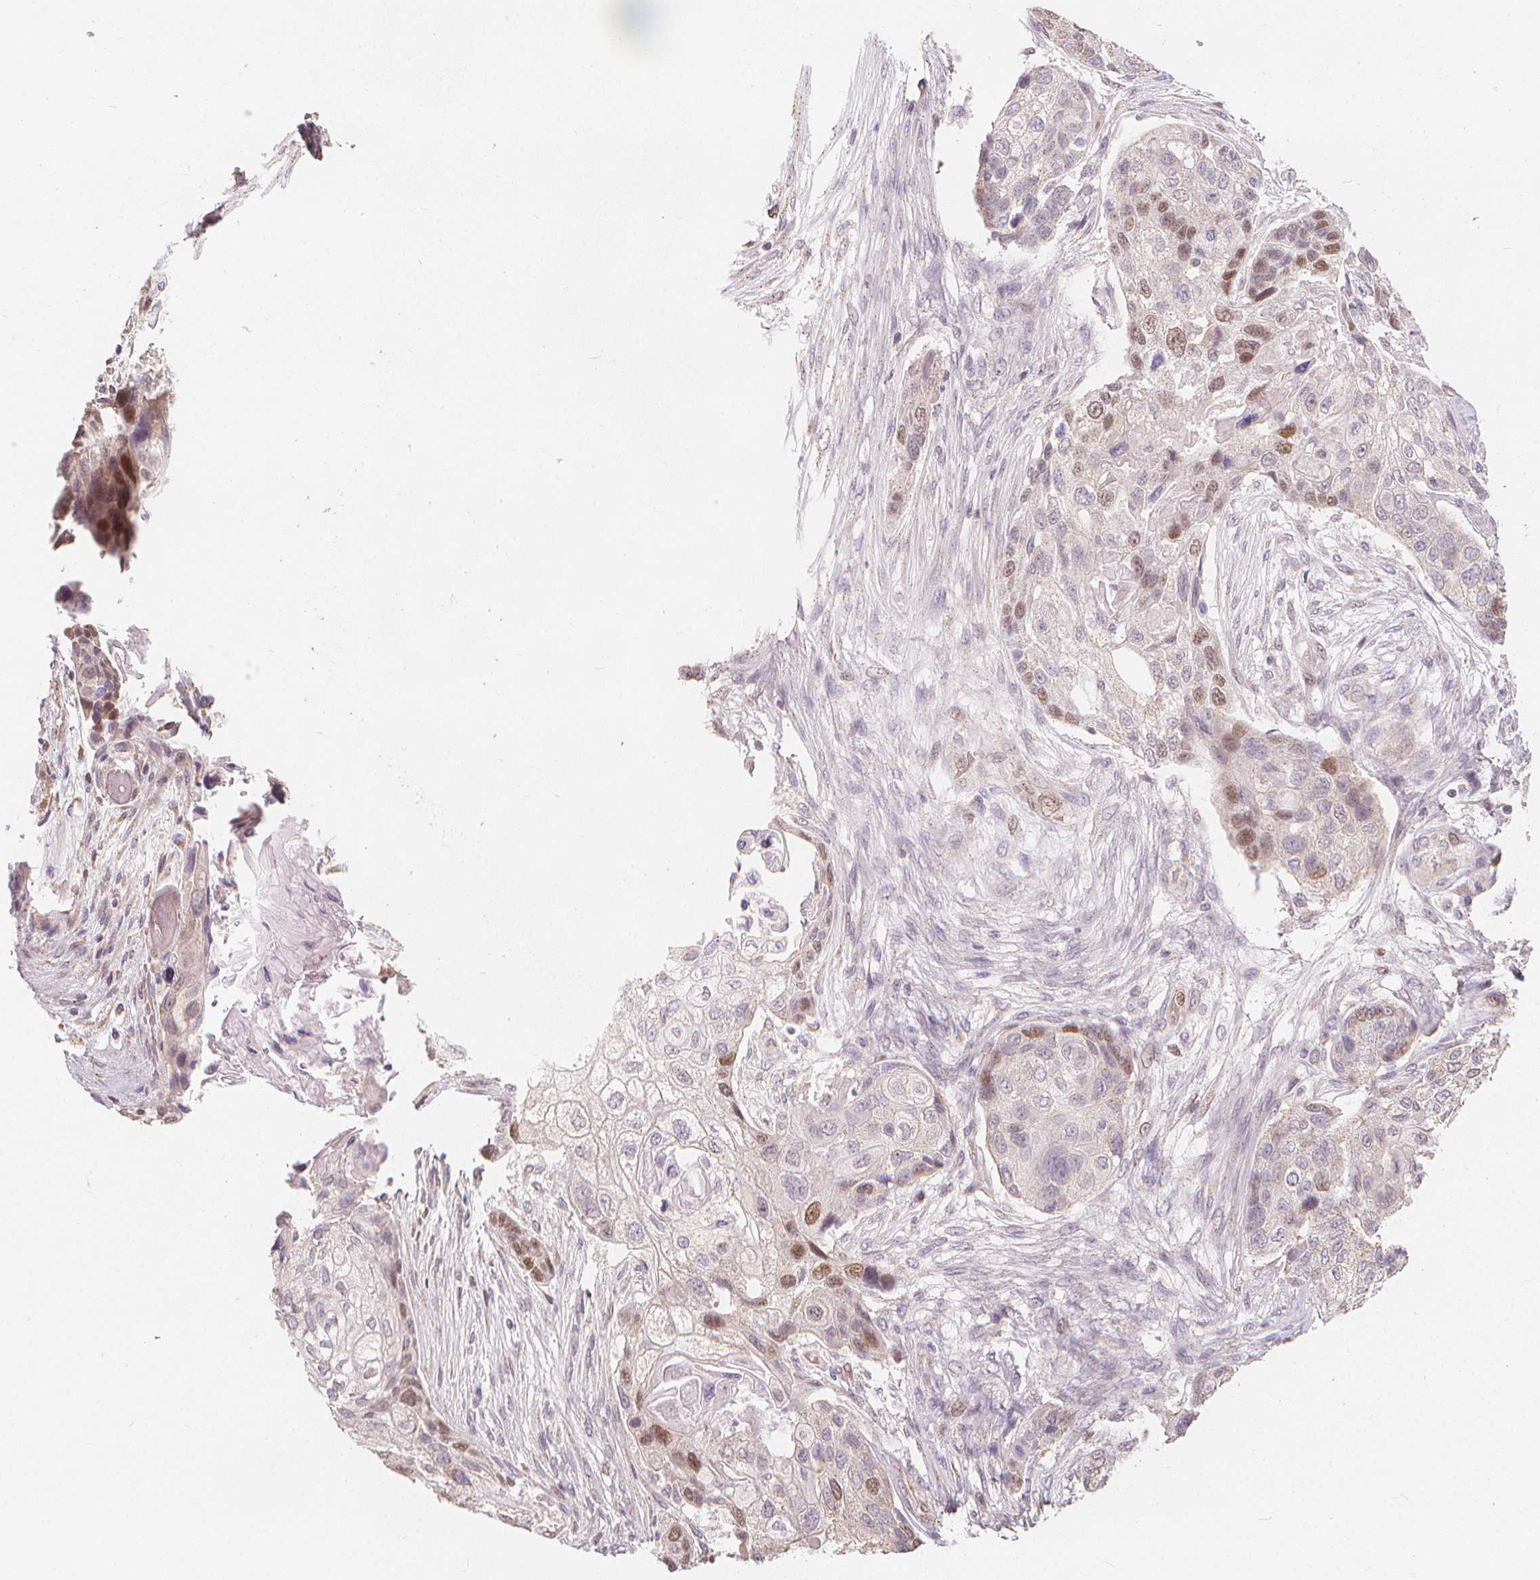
{"staining": {"intensity": "moderate", "quantity": "<25%", "location": "nuclear"}, "tissue": "lung cancer", "cell_type": "Tumor cells", "image_type": "cancer", "snomed": [{"axis": "morphology", "description": "Squamous cell carcinoma, NOS"}, {"axis": "topography", "description": "Lung"}], "caption": "An image of lung cancer stained for a protein shows moderate nuclear brown staining in tumor cells. The staining was performed using DAB, with brown indicating positive protein expression. Nuclei are stained blue with hematoxylin.", "gene": "TIPIN", "patient": {"sex": "male", "age": 69}}